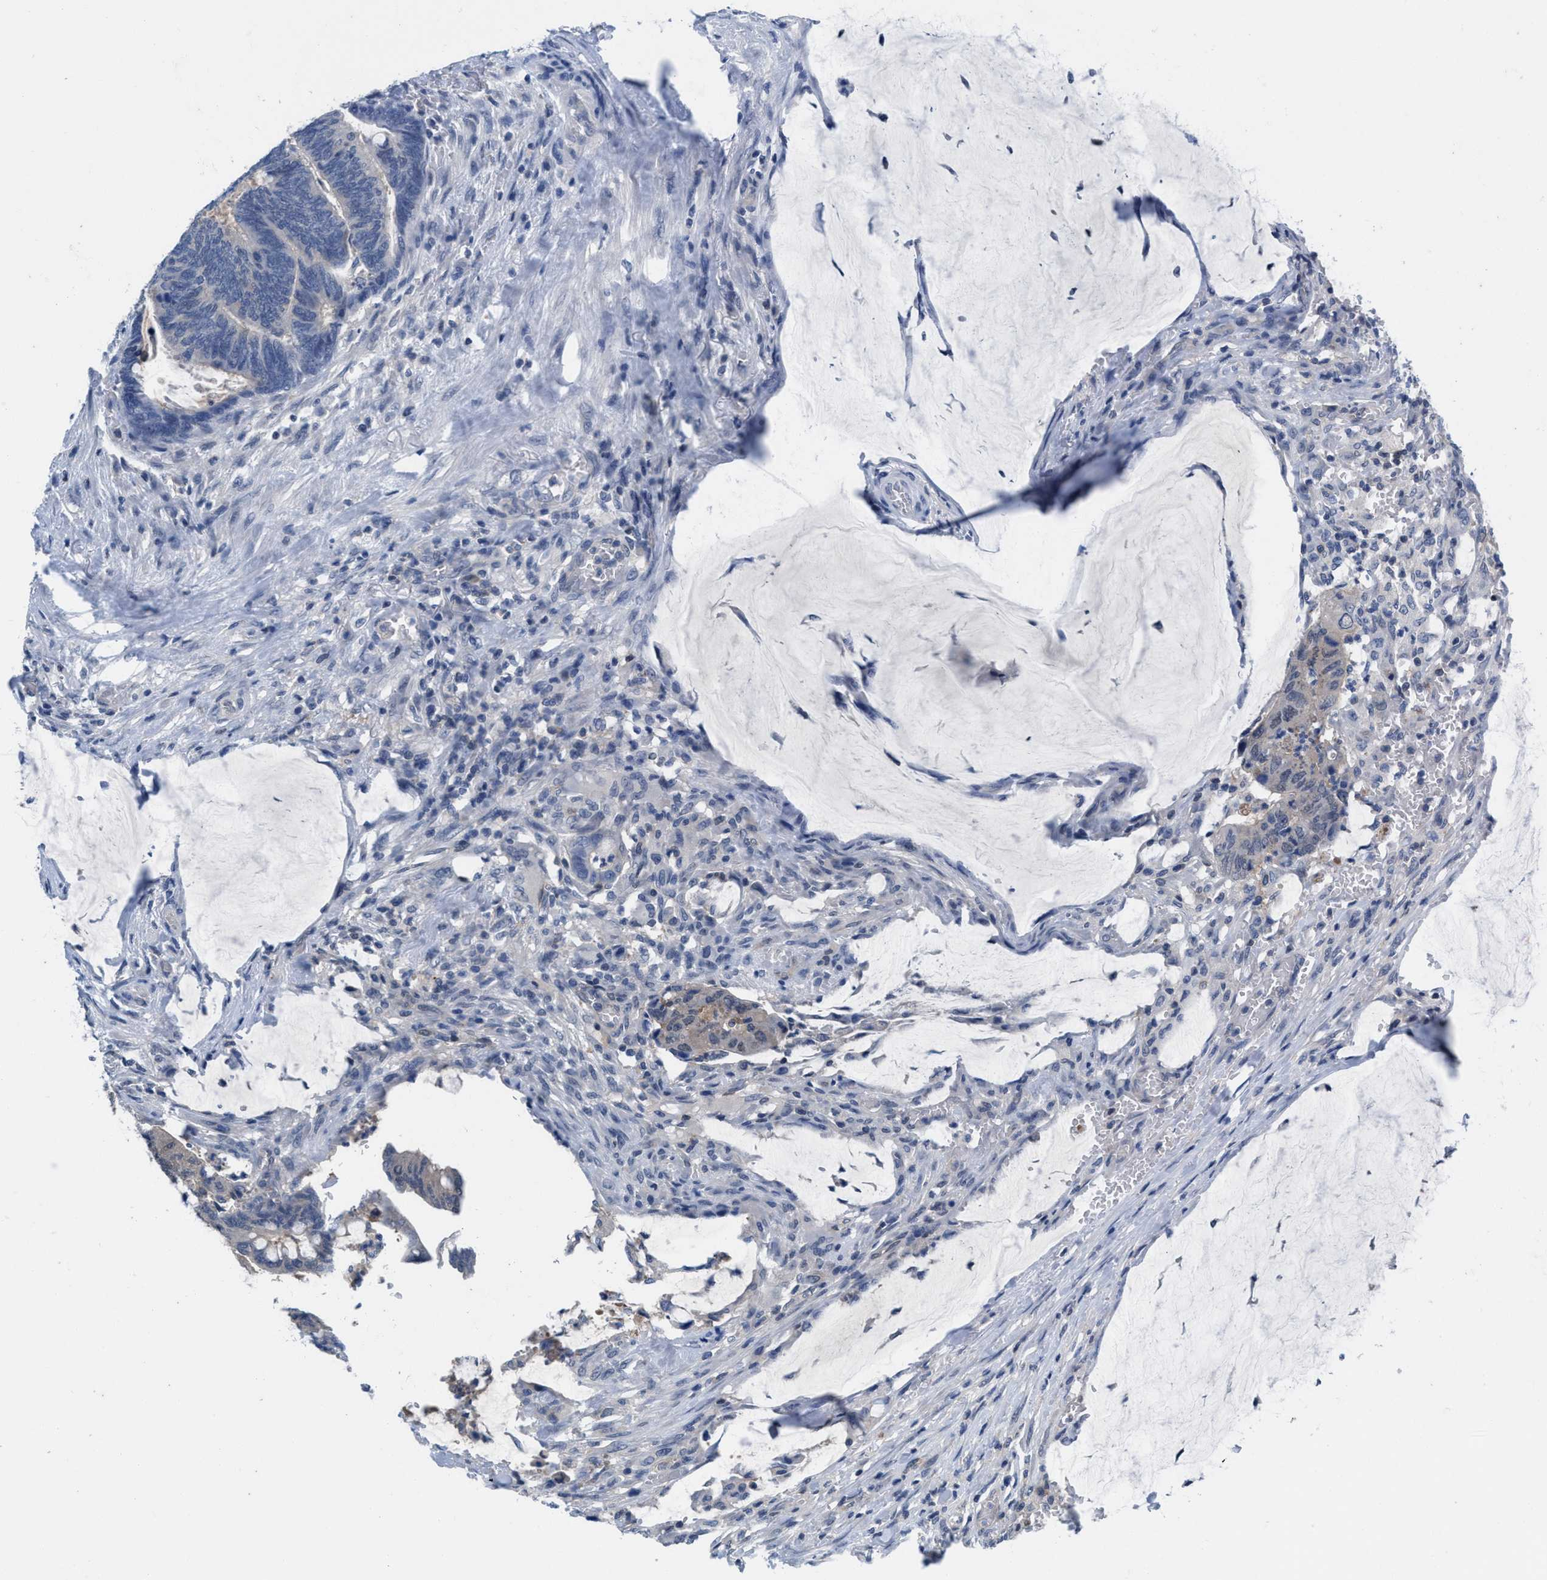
{"staining": {"intensity": "negative", "quantity": "none", "location": "none"}, "tissue": "colorectal cancer", "cell_type": "Tumor cells", "image_type": "cancer", "snomed": [{"axis": "morphology", "description": "Normal tissue, NOS"}, {"axis": "morphology", "description": "Adenocarcinoma, NOS"}, {"axis": "topography", "description": "Rectum"}, {"axis": "topography", "description": "Peripheral nerve tissue"}], "caption": "This is an immunohistochemistry (IHC) histopathology image of colorectal cancer. There is no positivity in tumor cells.", "gene": "NUDT5", "patient": {"sex": "male", "age": 92}}